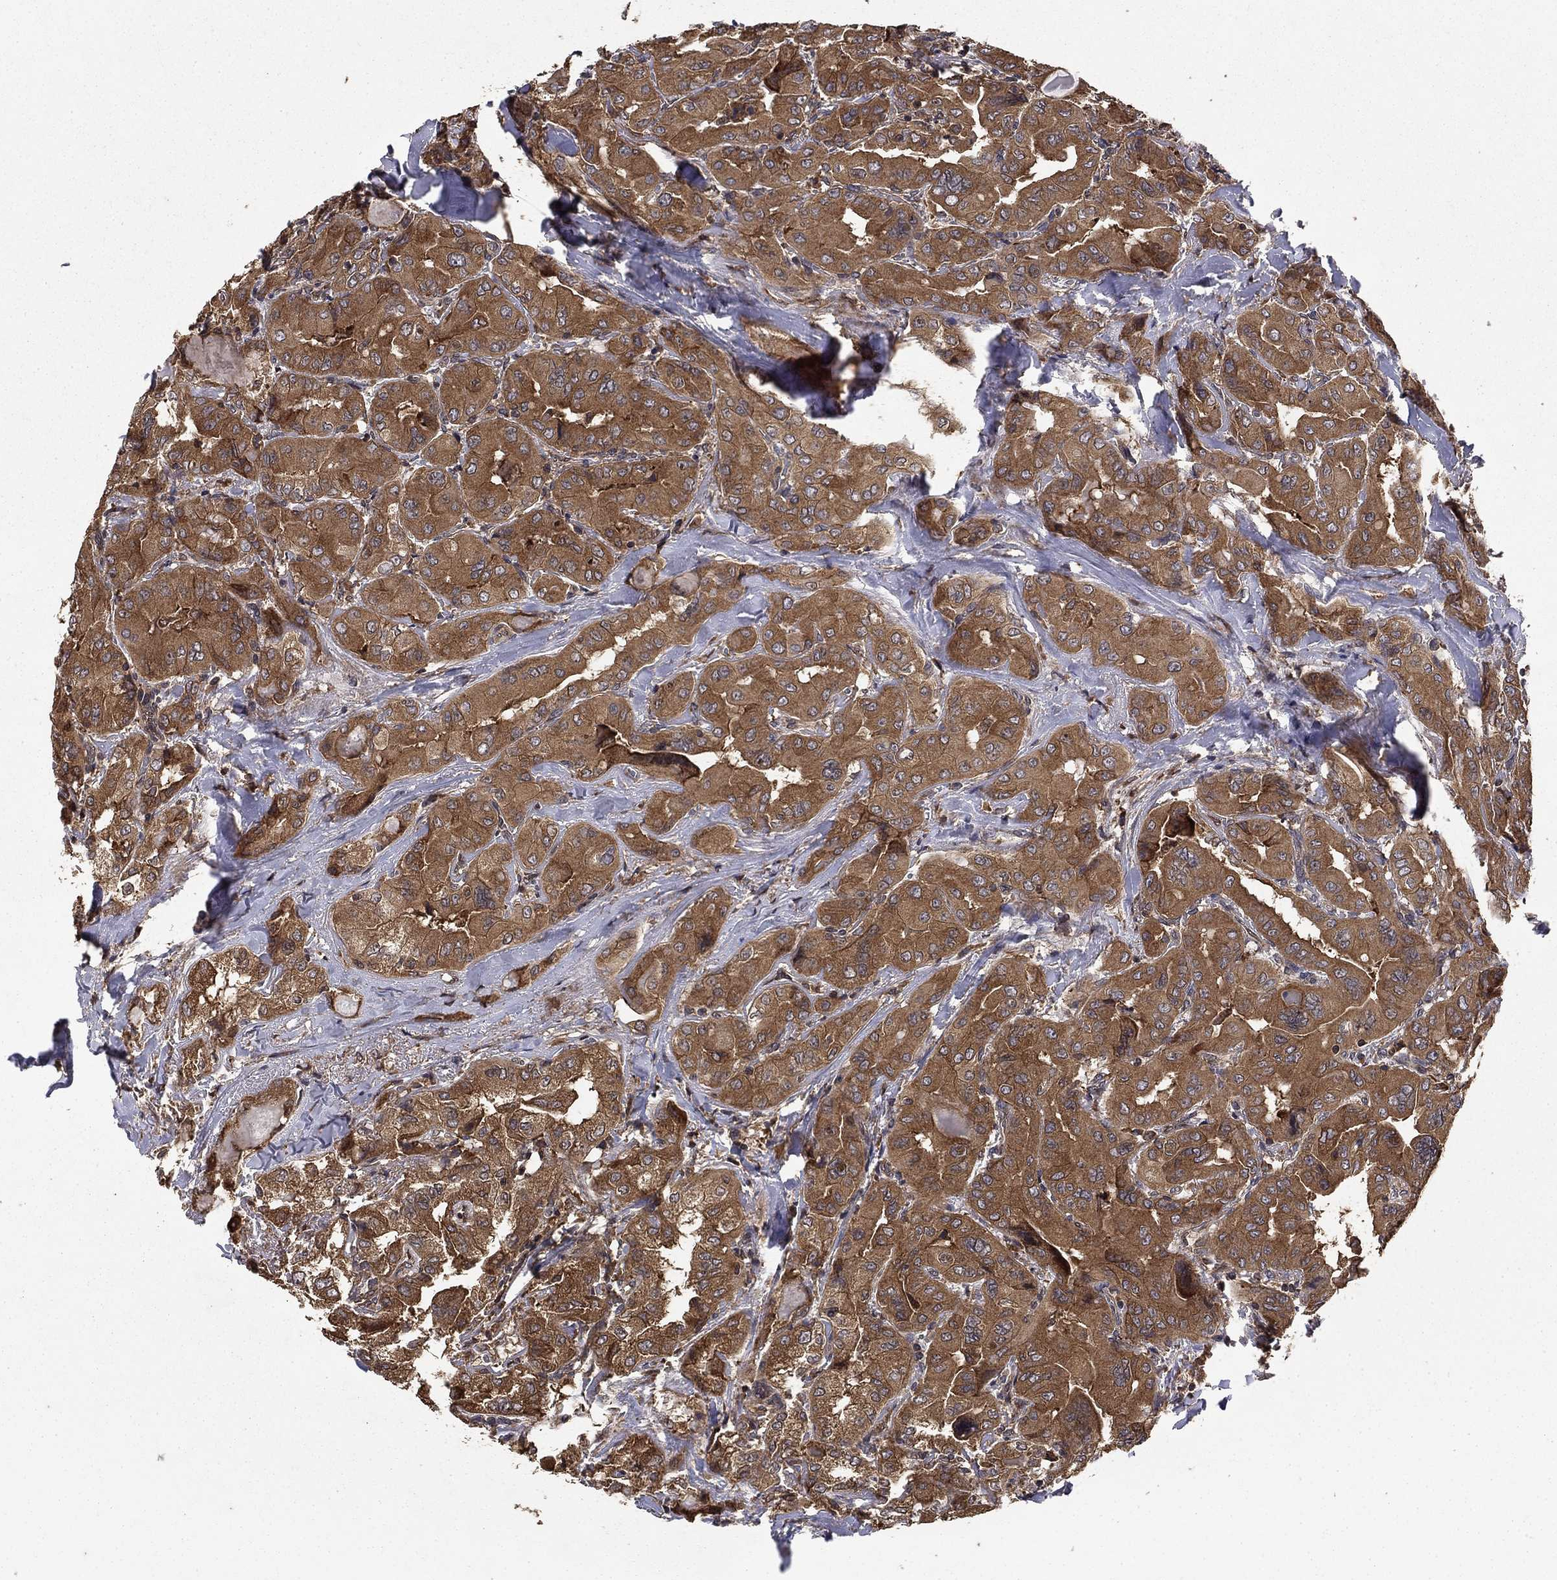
{"staining": {"intensity": "moderate", "quantity": ">75%", "location": "cytoplasmic/membranous"}, "tissue": "thyroid cancer", "cell_type": "Tumor cells", "image_type": "cancer", "snomed": [{"axis": "morphology", "description": "Normal tissue, NOS"}, {"axis": "morphology", "description": "Papillary adenocarcinoma, NOS"}, {"axis": "topography", "description": "Thyroid gland"}], "caption": "IHC (DAB (3,3'-diaminobenzidine)) staining of human thyroid cancer (papillary adenocarcinoma) reveals moderate cytoplasmic/membranous protein expression in approximately >75% of tumor cells. (DAB IHC with brightfield microscopy, high magnification).", "gene": "BABAM2", "patient": {"sex": "female", "age": 66}}